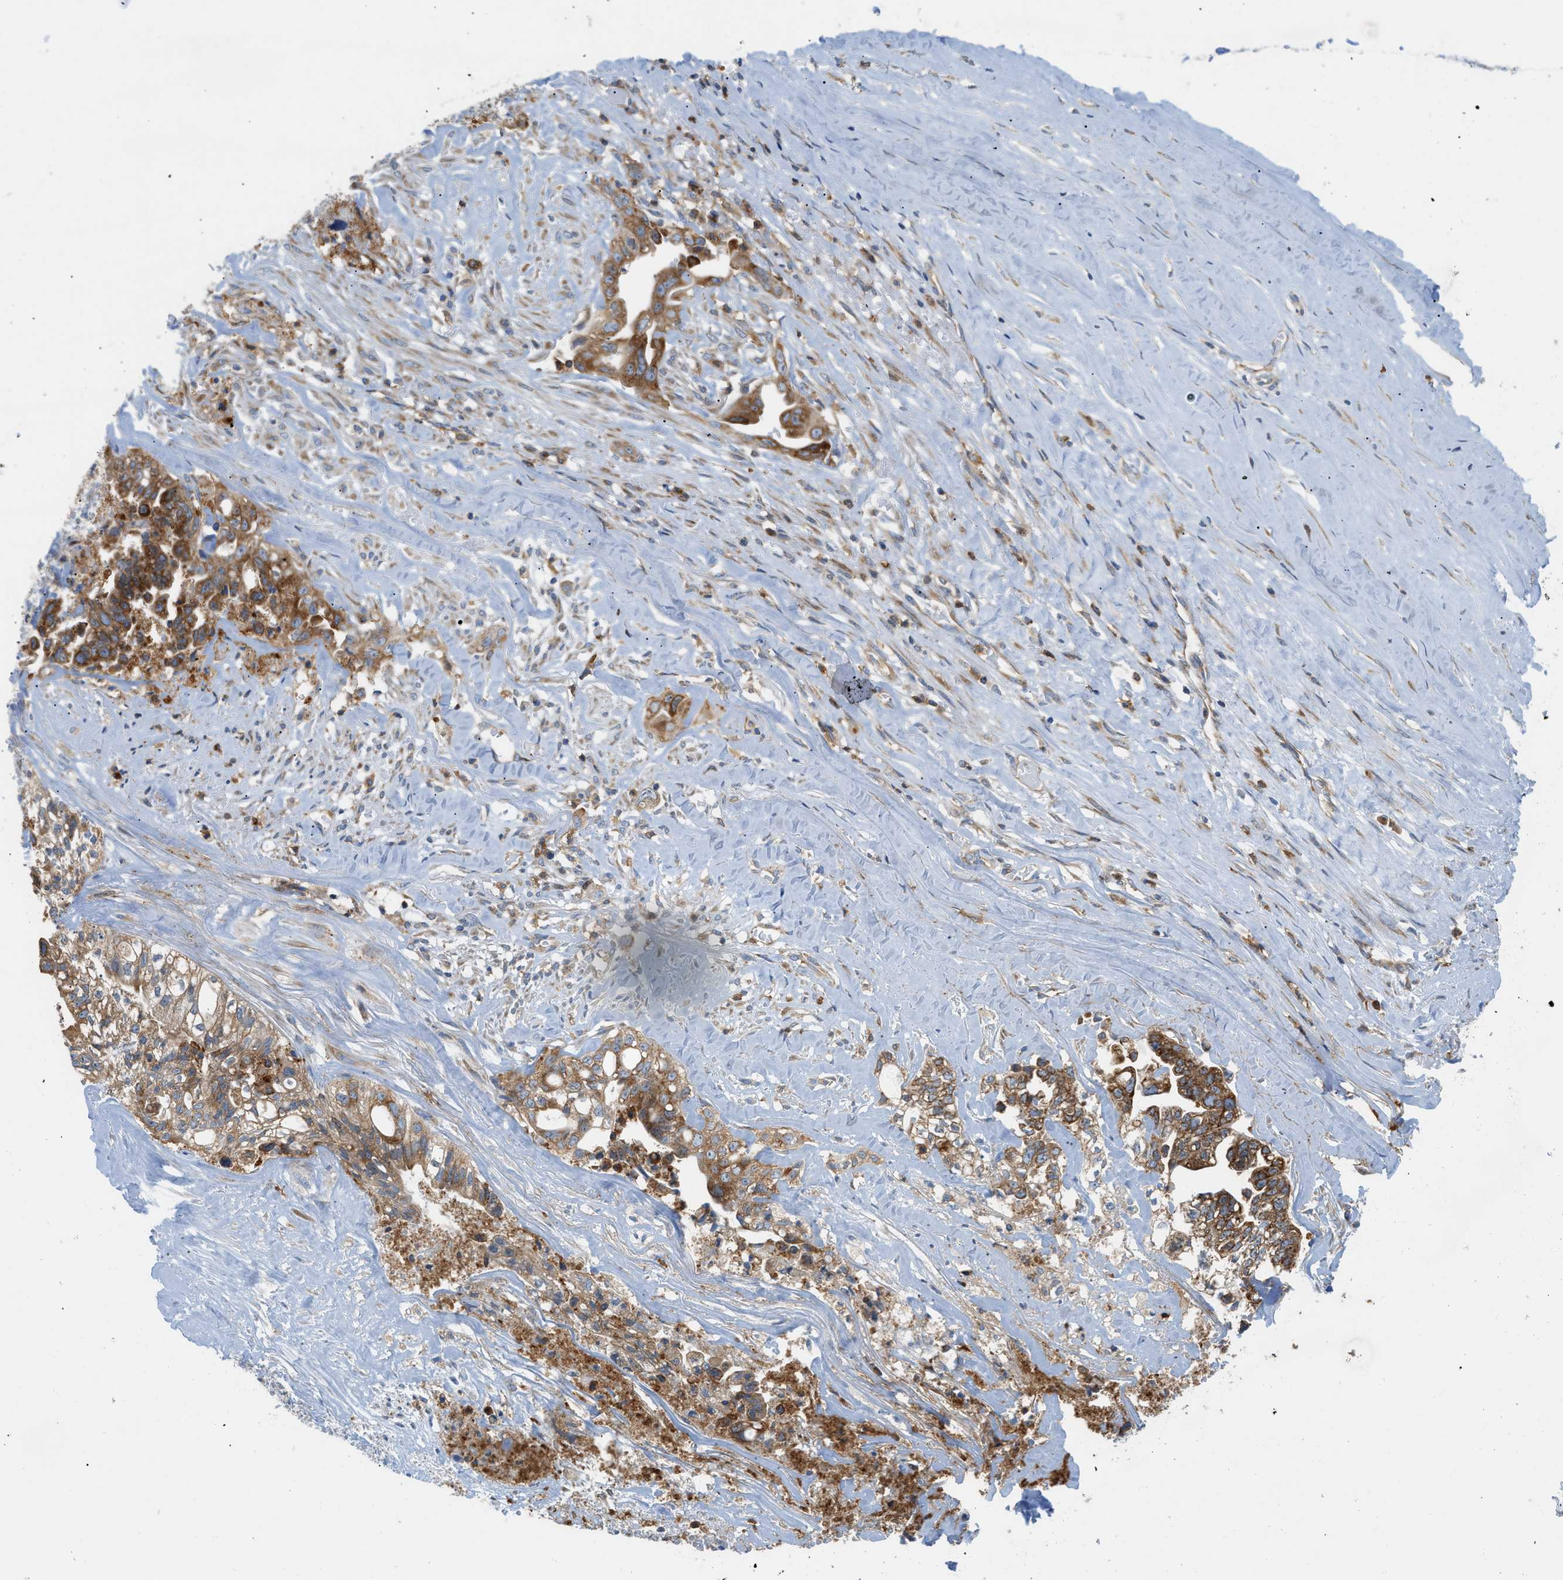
{"staining": {"intensity": "moderate", "quantity": ">75%", "location": "cytoplasmic/membranous"}, "tissue": "liver cancer", "cell_type": "Tumor cells", "image_type": "cancer", "snomed": [{"axis": "morphology", "description": "Cholangiocarcinoma"}, {"axis": "topography", "description": "Liver"}], "caption": "An immunohistochemistry (IHC) photomicrograph of tumor tissue is shown. Protein staining in brown labels moderate cytoplasmic/membranous positivity in cholangiocarcinoma (liver) within tumor cells.", "gene": "GPAT4", "patient": {"sex": "female", "age": 70}}